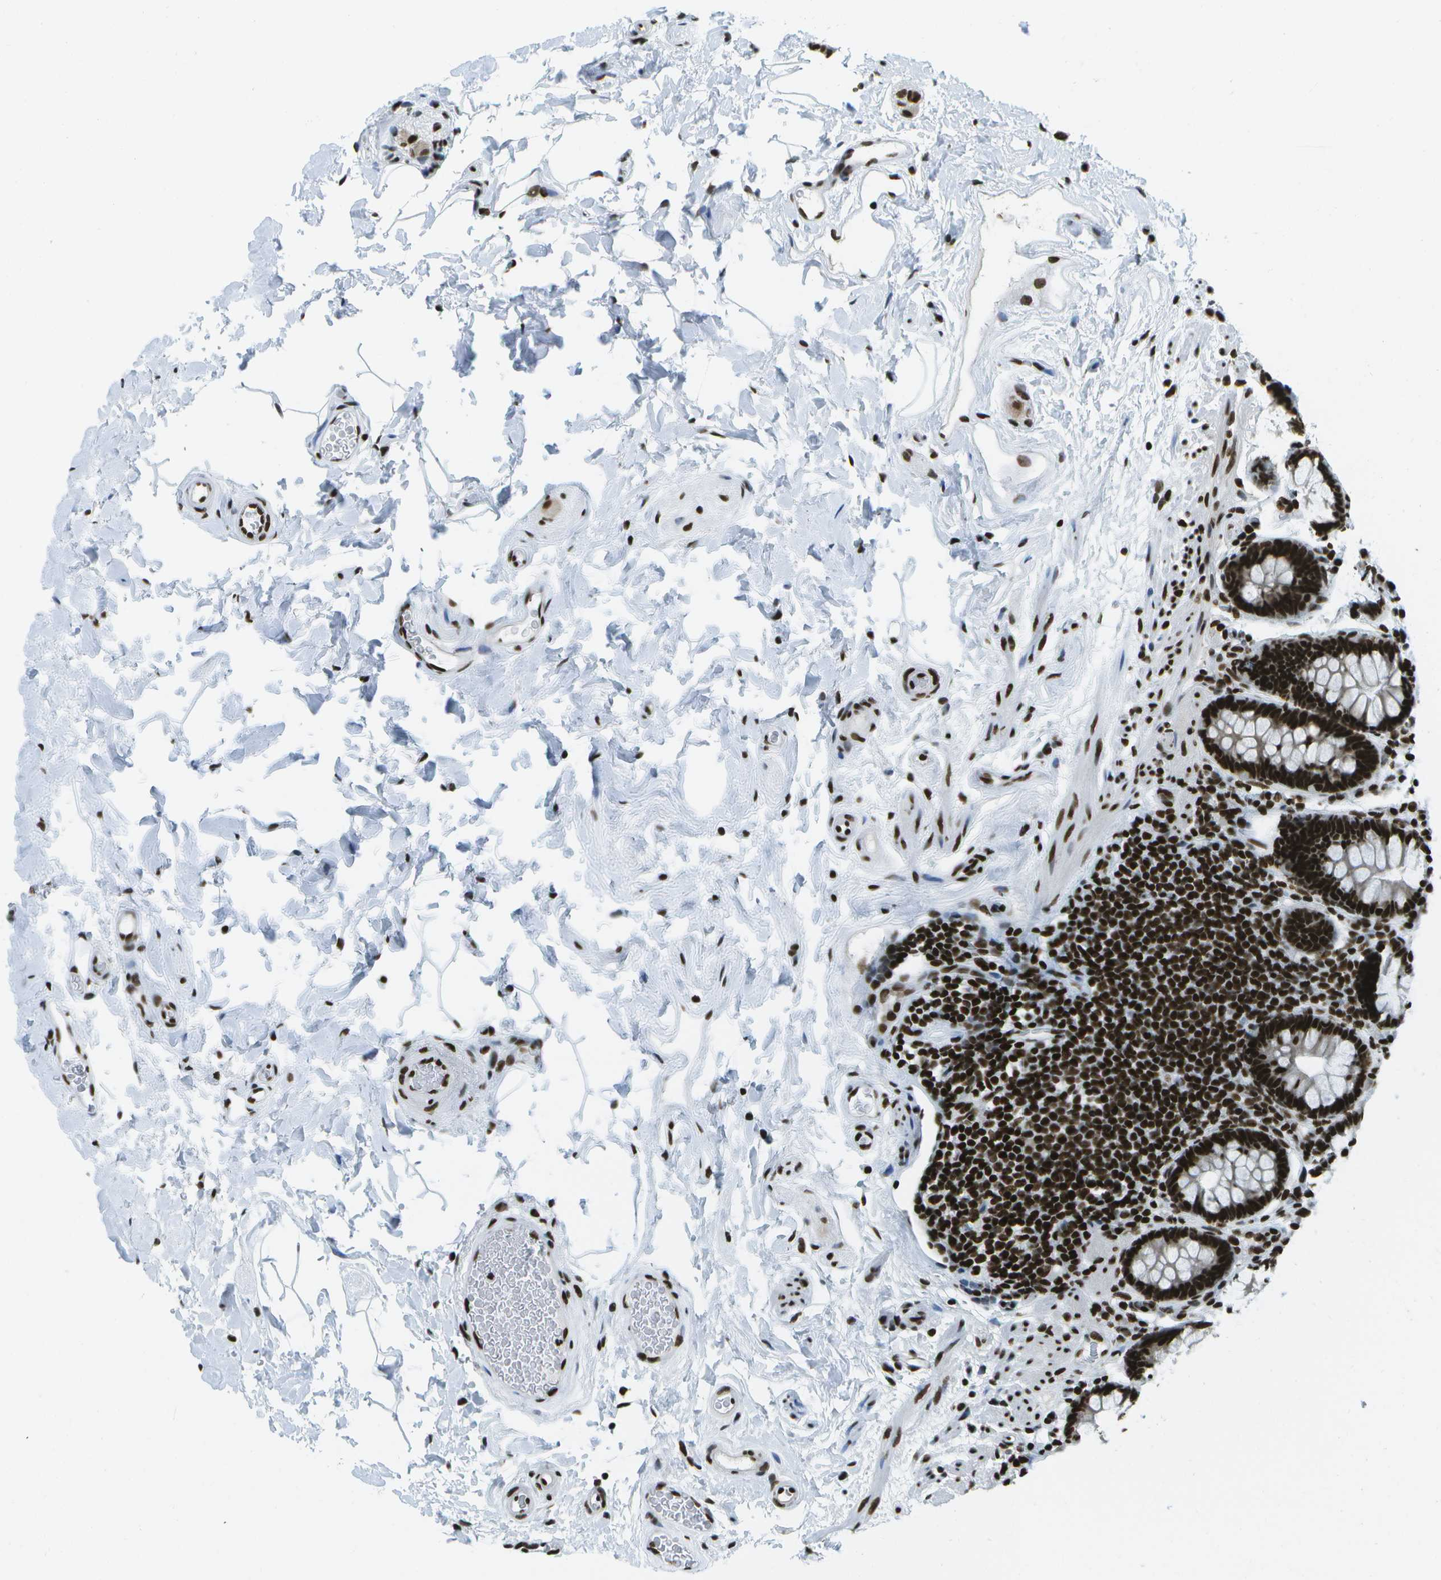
{"staining": {"intensity": "strong", "quantity": ">75%", "location": "nuclear"}, "tissue": "colon", "cell_type": "Endothelial cells", "image_type": "normal", "snomed": [{"axis": "morphology", "description": "Normal tissue, NOS"}, {"axis": "topography", "description": "Colon"}], "caption": "This histopathology image shows immunohistochemistry staining of unremarkable human colon, with high strong nuclear staining in approximately >75% of endothelial cells.", "gene": "GLYR1", "patient": {"sex": "female", "age": 80}}